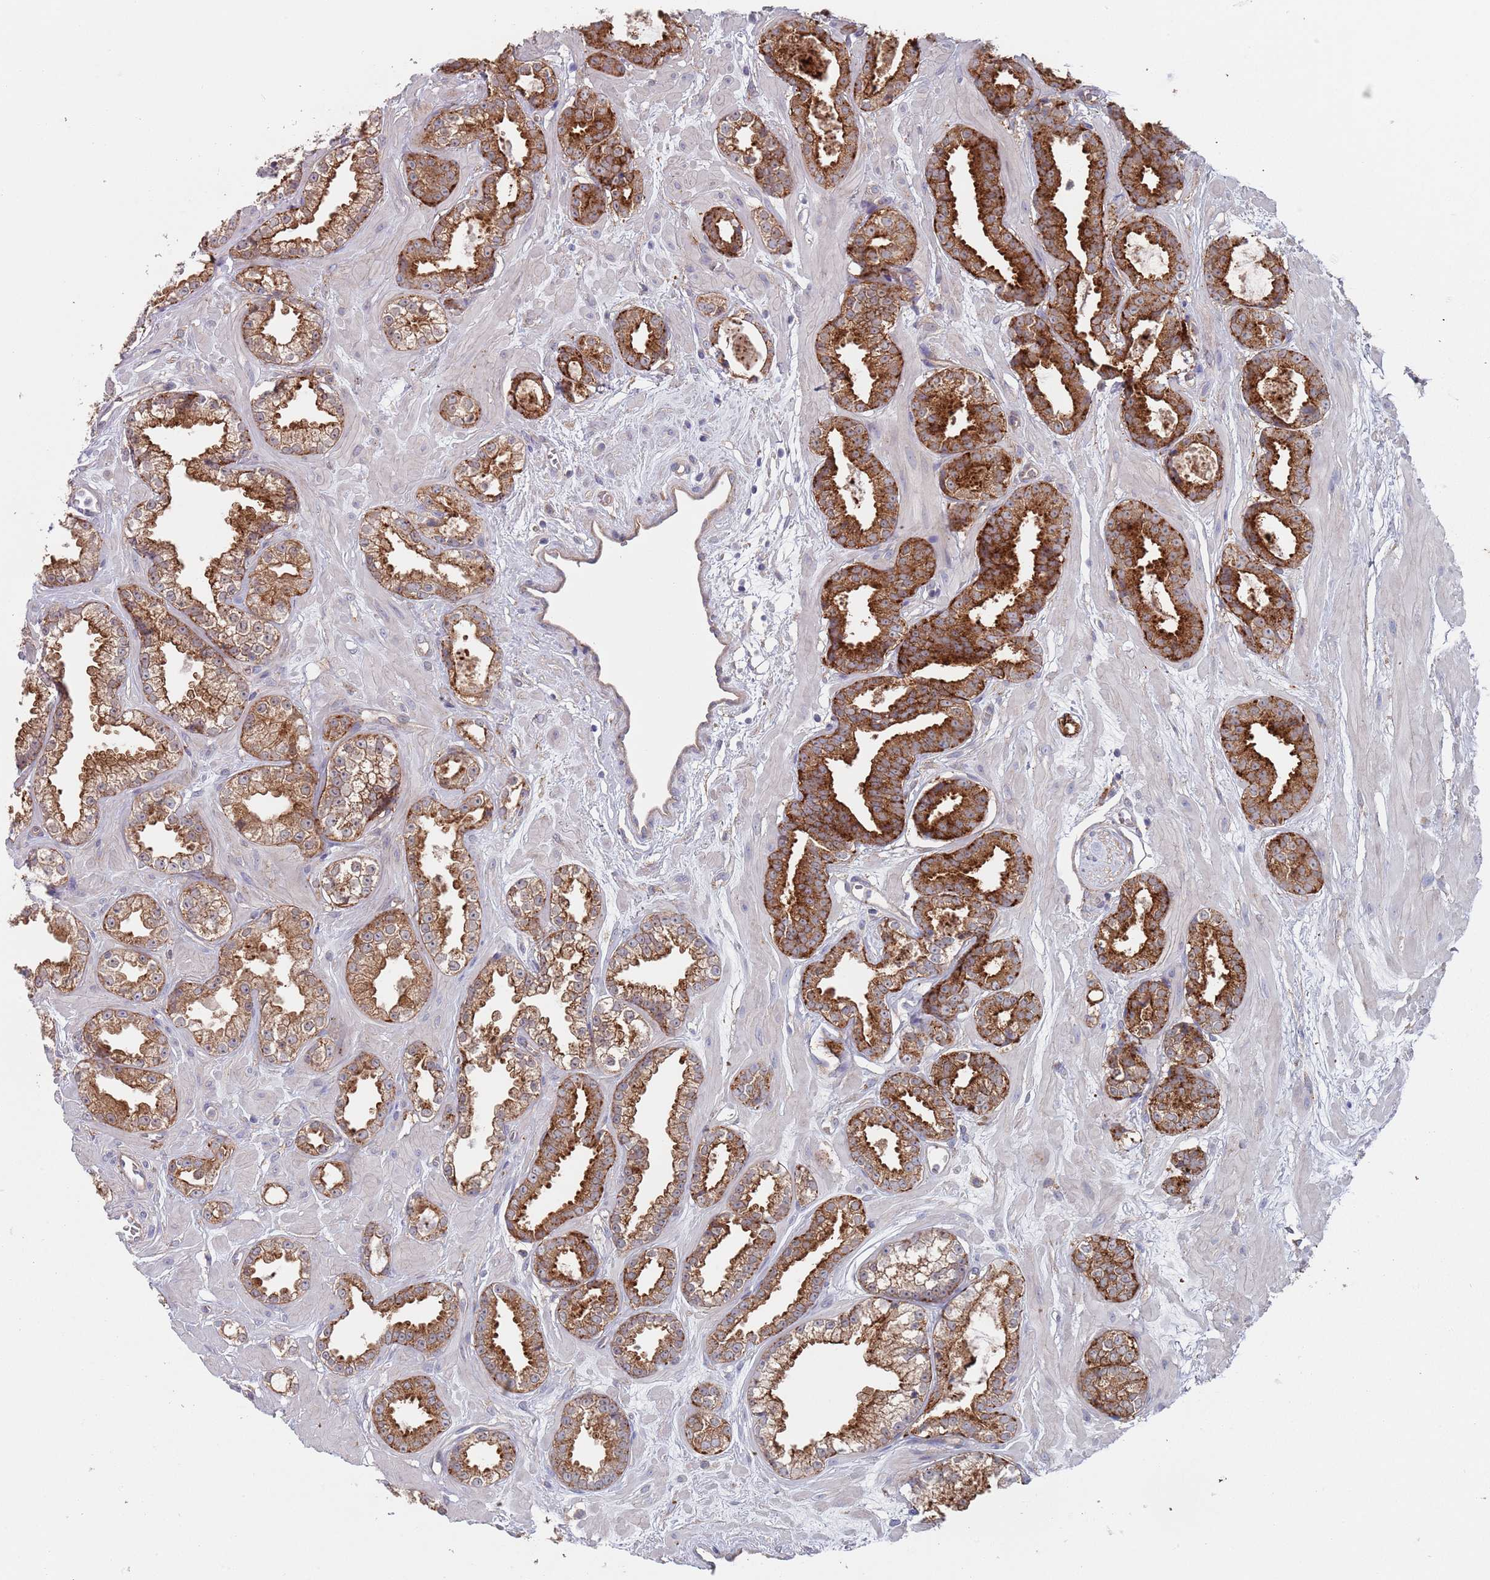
{"staining": {"intensity": "strong", "quantity": ">75%", "location": "cytoplasmic/membranous"}, "tissue": "prostate cancer", "cell_type": "Tumor cells", "image_type": "cancer", "snomed": [{"axis": "morphology", "description": "Adenocarcinoma, Low grade"}, {"axis": "topography", "description": "Prostate"}], "caption": "Prostate adenocarcinoma (low-grade) stained for a protein demonstrates strong cytoplasmic/membranous positivity in tumor cells.", "gene": "APPL2", "patient": {"sex": "male", "age": 60}}